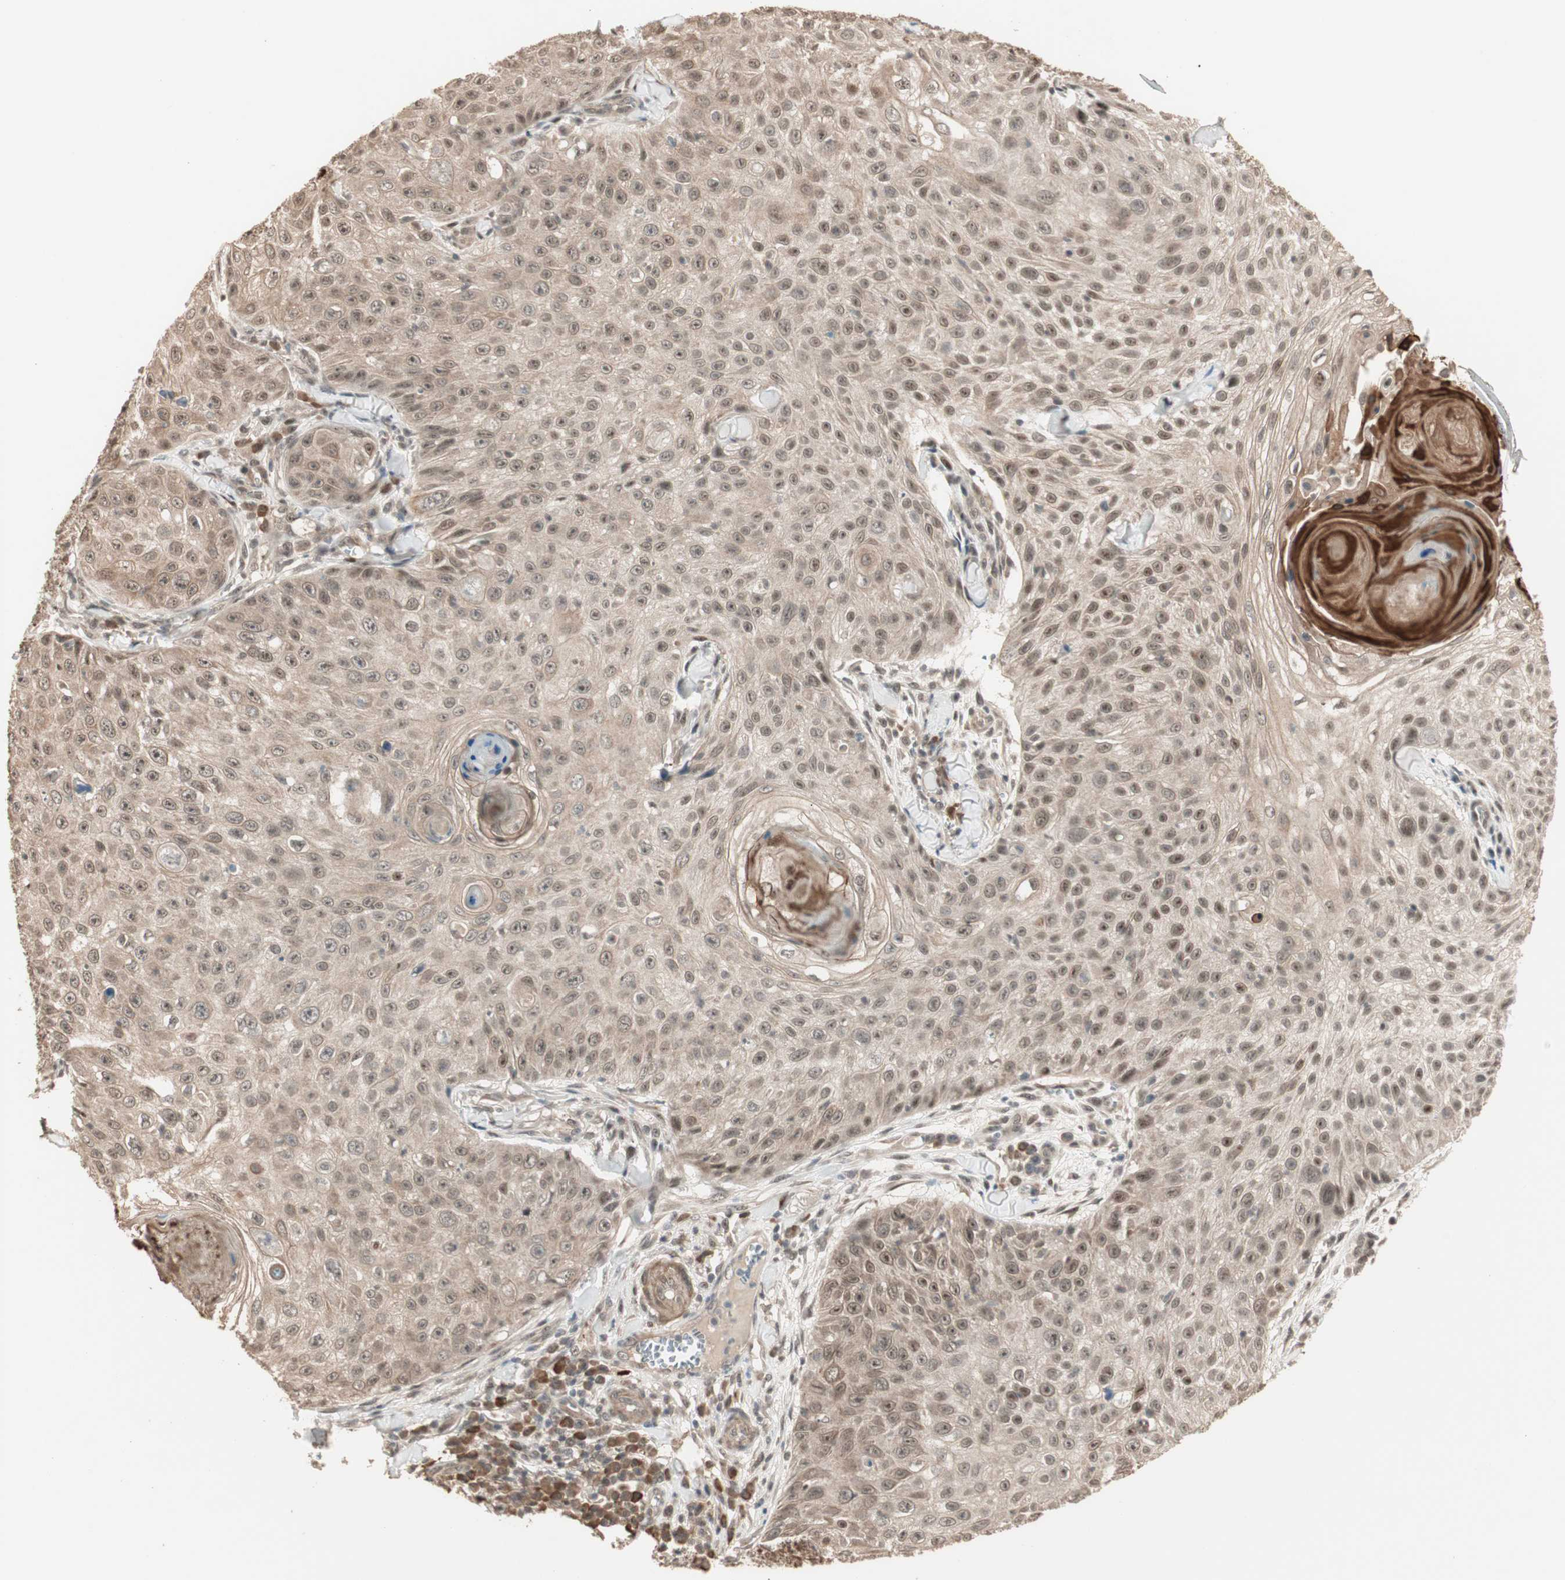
{"staining": {"intensity": "moderate", "quantity": ">75%", "location": "cytoplasmic/membranous,nuclear"}, "tissue": "skin cancer", "cell_type": "Tumor cells", "image_type": "cancer", "snomed": [{"axis": "morphology", "description": "Squamous cell carcinoma, NOS"}, {"axis": "topography", "description": "Skin"}], "caption": "Immunohistochemical staining of human squamous cell carcinoma (skin) displays moderate cytoplasmic/membranous and nuclear protein expression in approximately >75% of tumor cells.", "gene": "ZSCAN31", "patient": {"sex": "male", "age": 86}}